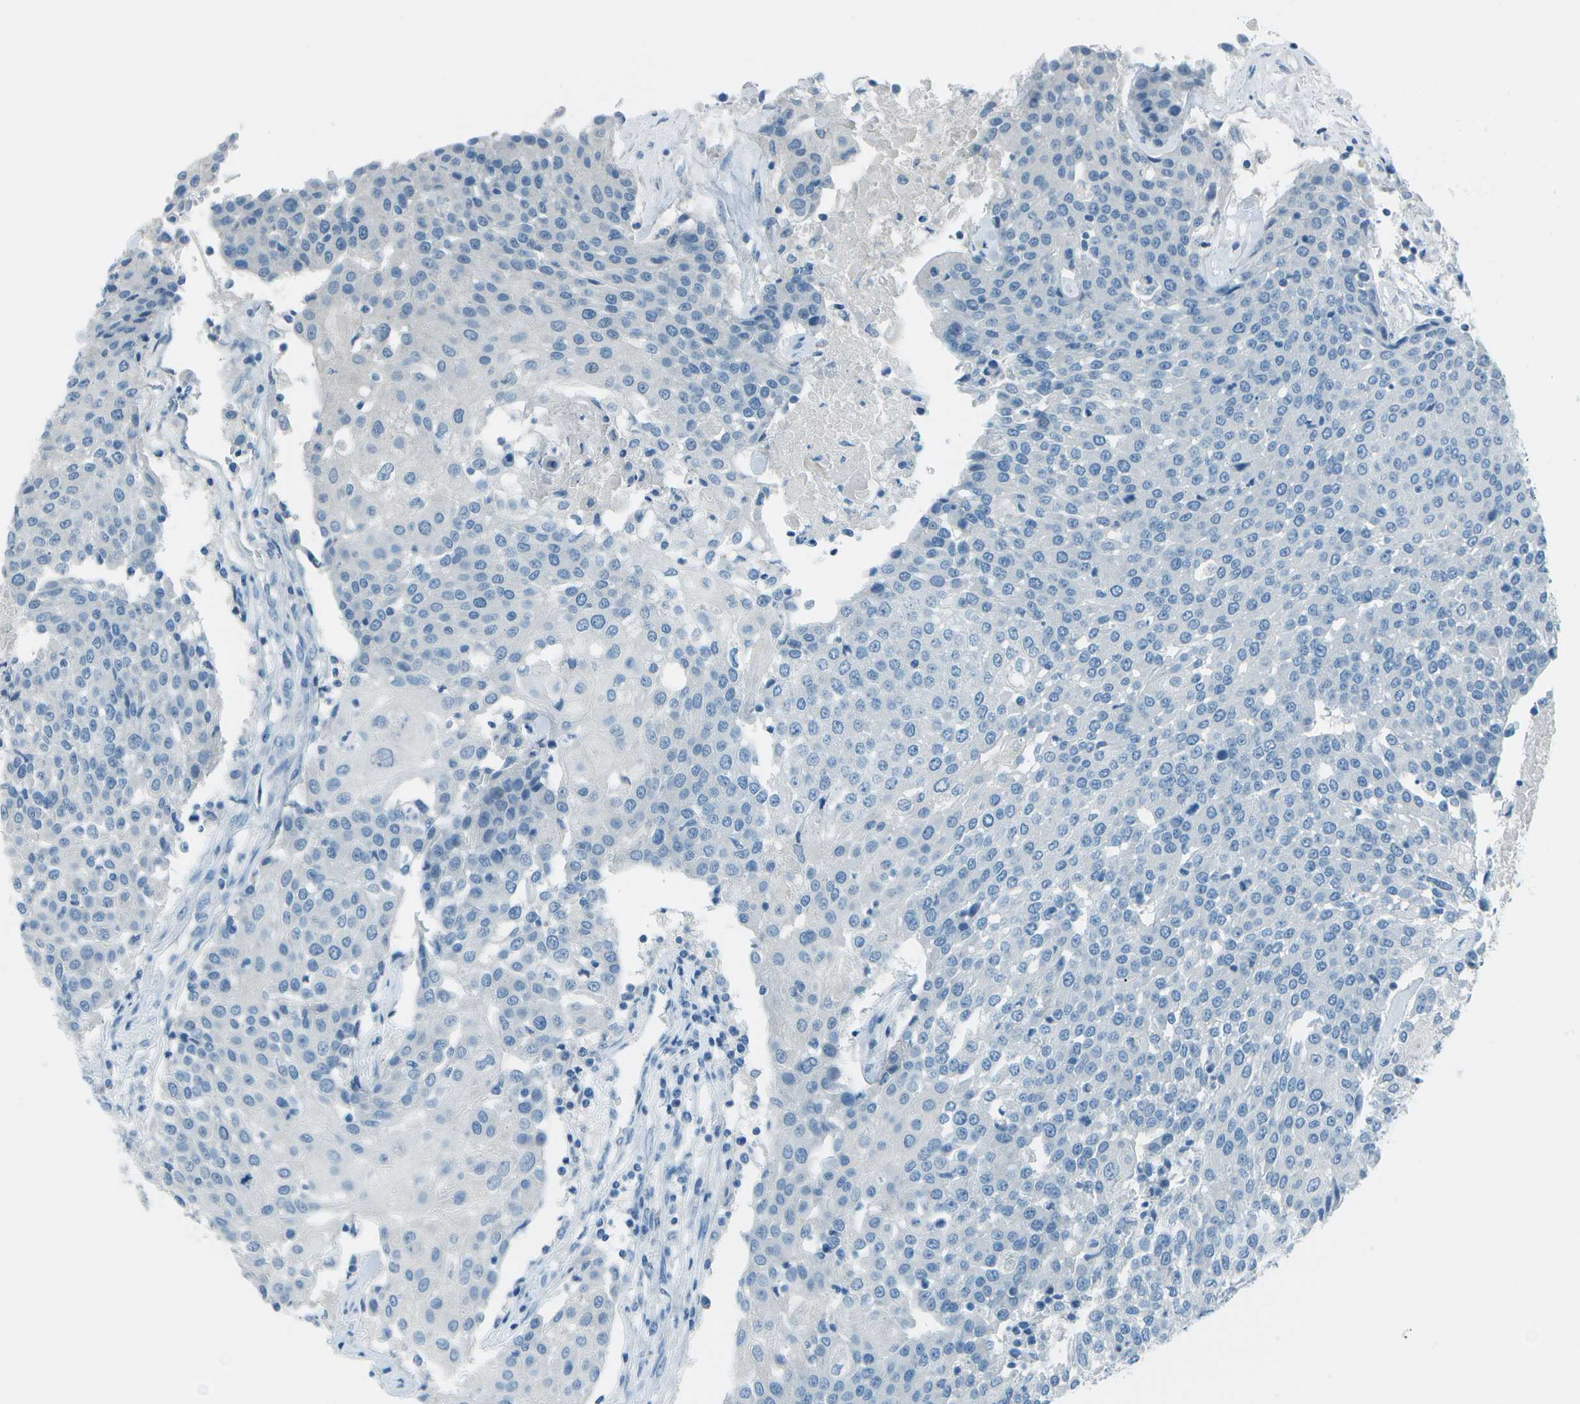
{"staining": {"intensity": "negative", "quantity": "none", "location": "none"}, "tissue": "urothelial cancer", "cell_type": "Tumor cells", "image_type": "cancer", "snomed": [{"axis": "morphology", "description": "Urothelial carcinoma, High grade"}, {"axis": "topography", "description": "Urinary bladder"}], "caption": "This is an IHC photomicrograph of urothelial carcinoma (high-grade). There is no expression in tumor cells.", "gene": "FGF1", "patient": {"sex": "female", "age": 85}}